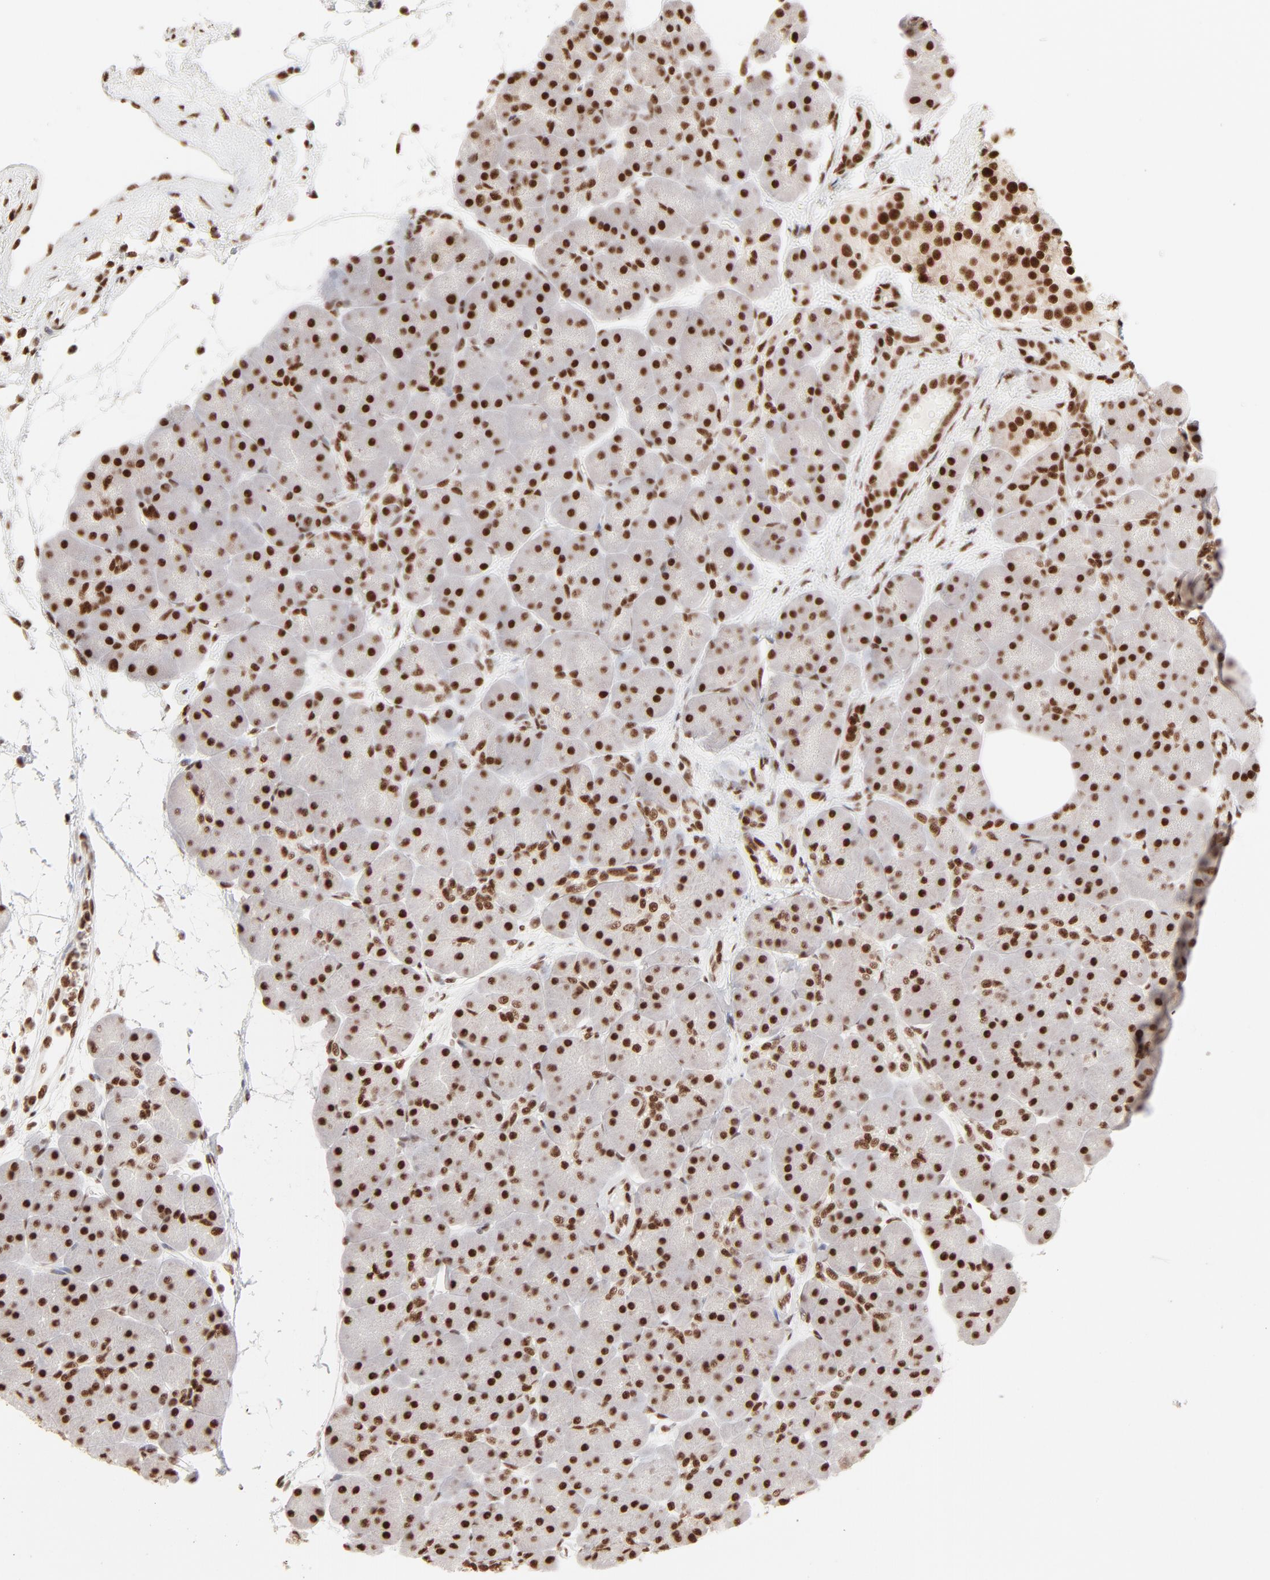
{"staining": {"intensity": "strong", "quantity": ">75%", "location": "nuclear"}, "tissue": "pancreas", "cell_type": "Exocrine glandular cells", "image_type": "normal", "snomed": [{"axis": "morphology", "description": "Normal tissue, NOS"}, {"axis": "topography", "description": "Pancreas"}], "caption": "This photomicrograph exhibits immunohistochemistry (IHC) staining of benign pancreas, with high strong nuclear positivity in about >75% of exocrine glandular cells.", "gene": "TARDBP", "patient": {"sex": "male", "age": 66}}